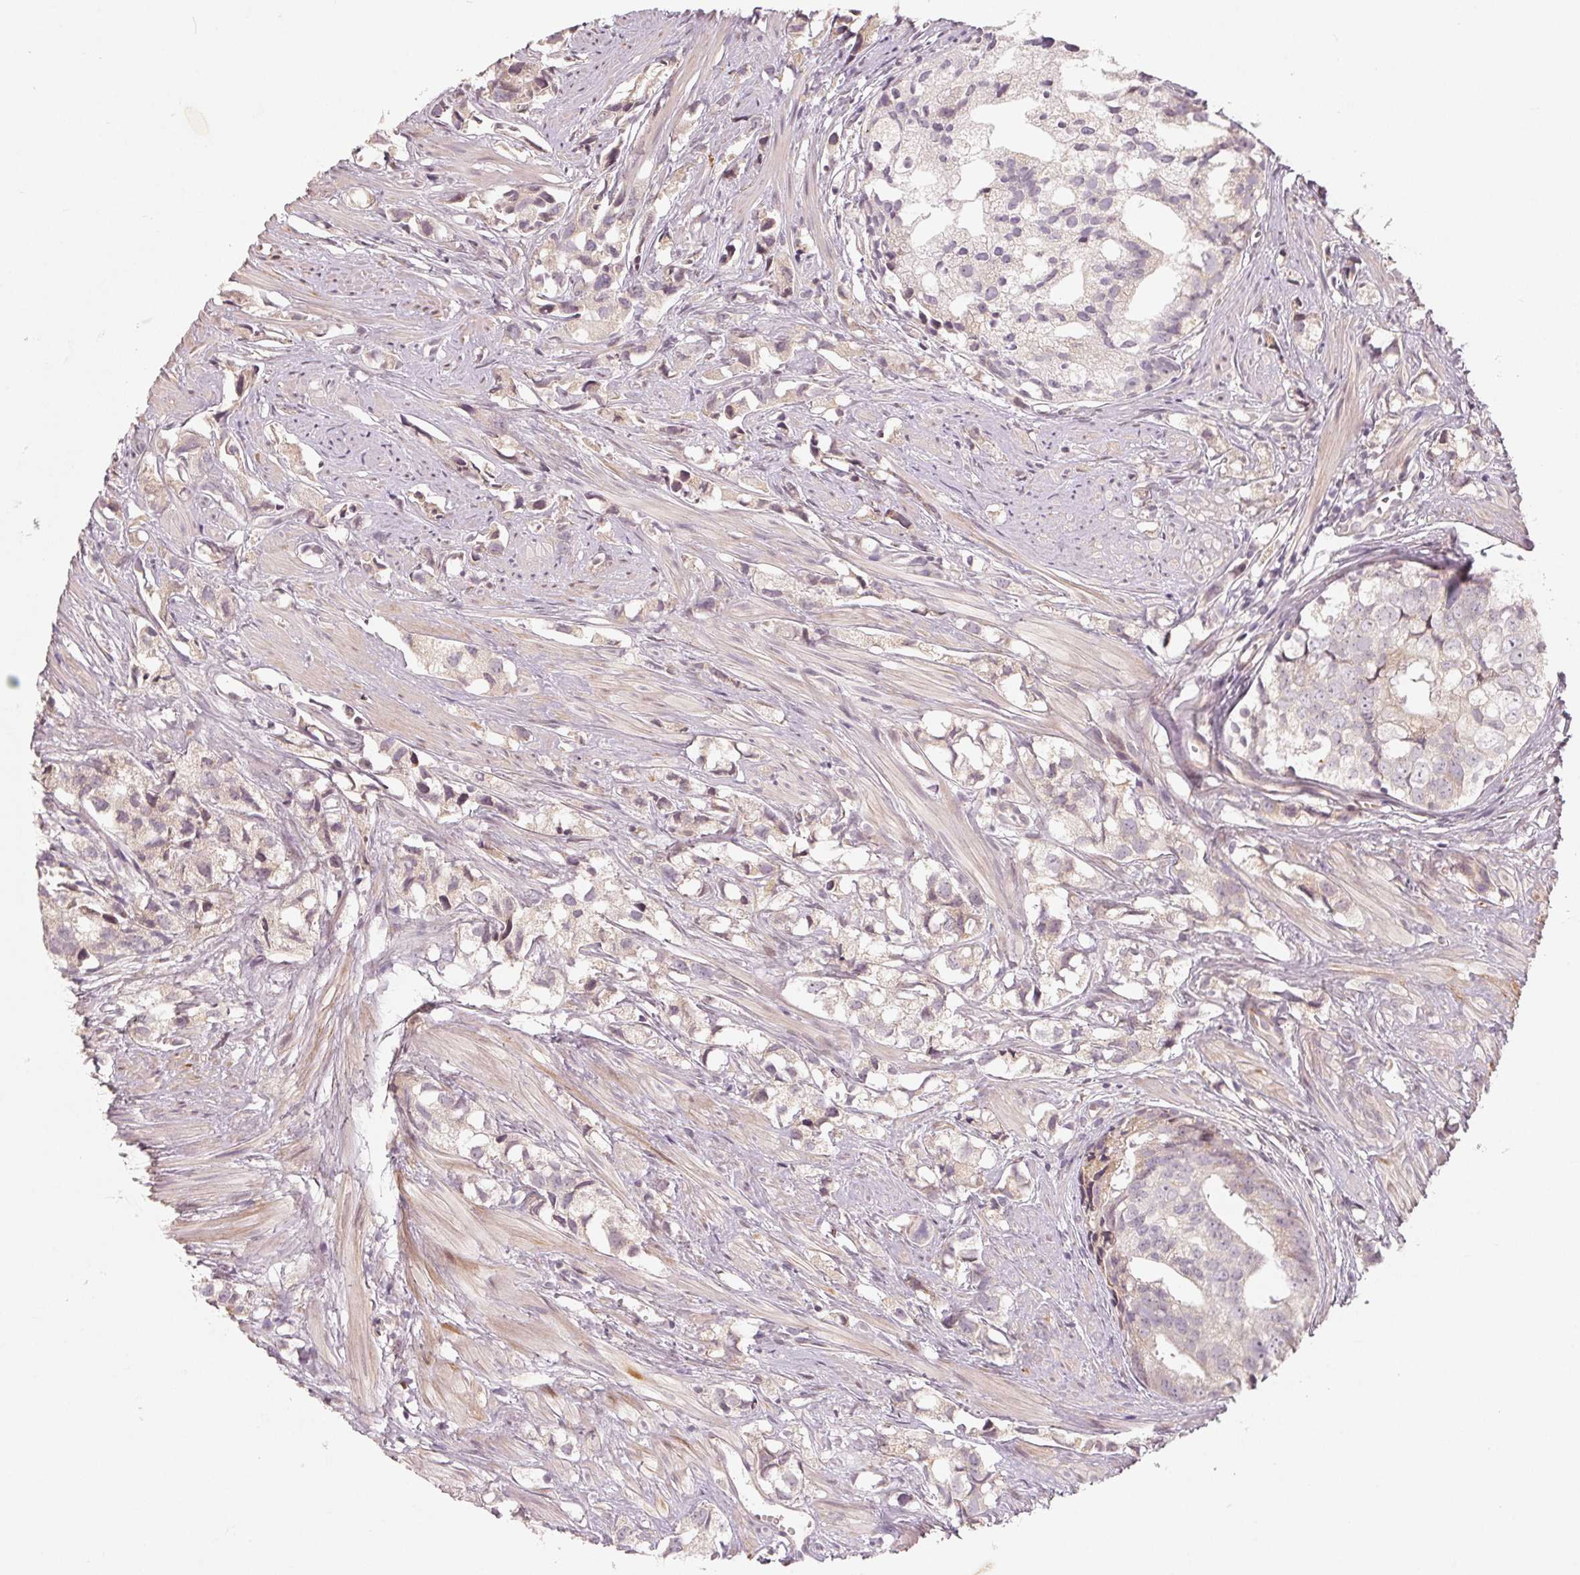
{"staining": {"intensity": "weak", "quantity": "<25%", "location": "cytoplasmic/membranous"}, "tissue": "prostate cancer", "cell_type": "Tumor cells", "image_type": "cancer", "snomed": [{"axis": "morphology", "description": "Adenocarcinoma, High grade"}, {"axis": "topography", "description": "Prostate"}], "caption": "Prostate cancer (adenocarcinoma (high-grade)) stained for a protein using immunohistochemistry displays no staining tumor cells.", "gene": "TMSB15B", "patient": {"sex": "male", "age": 58}}